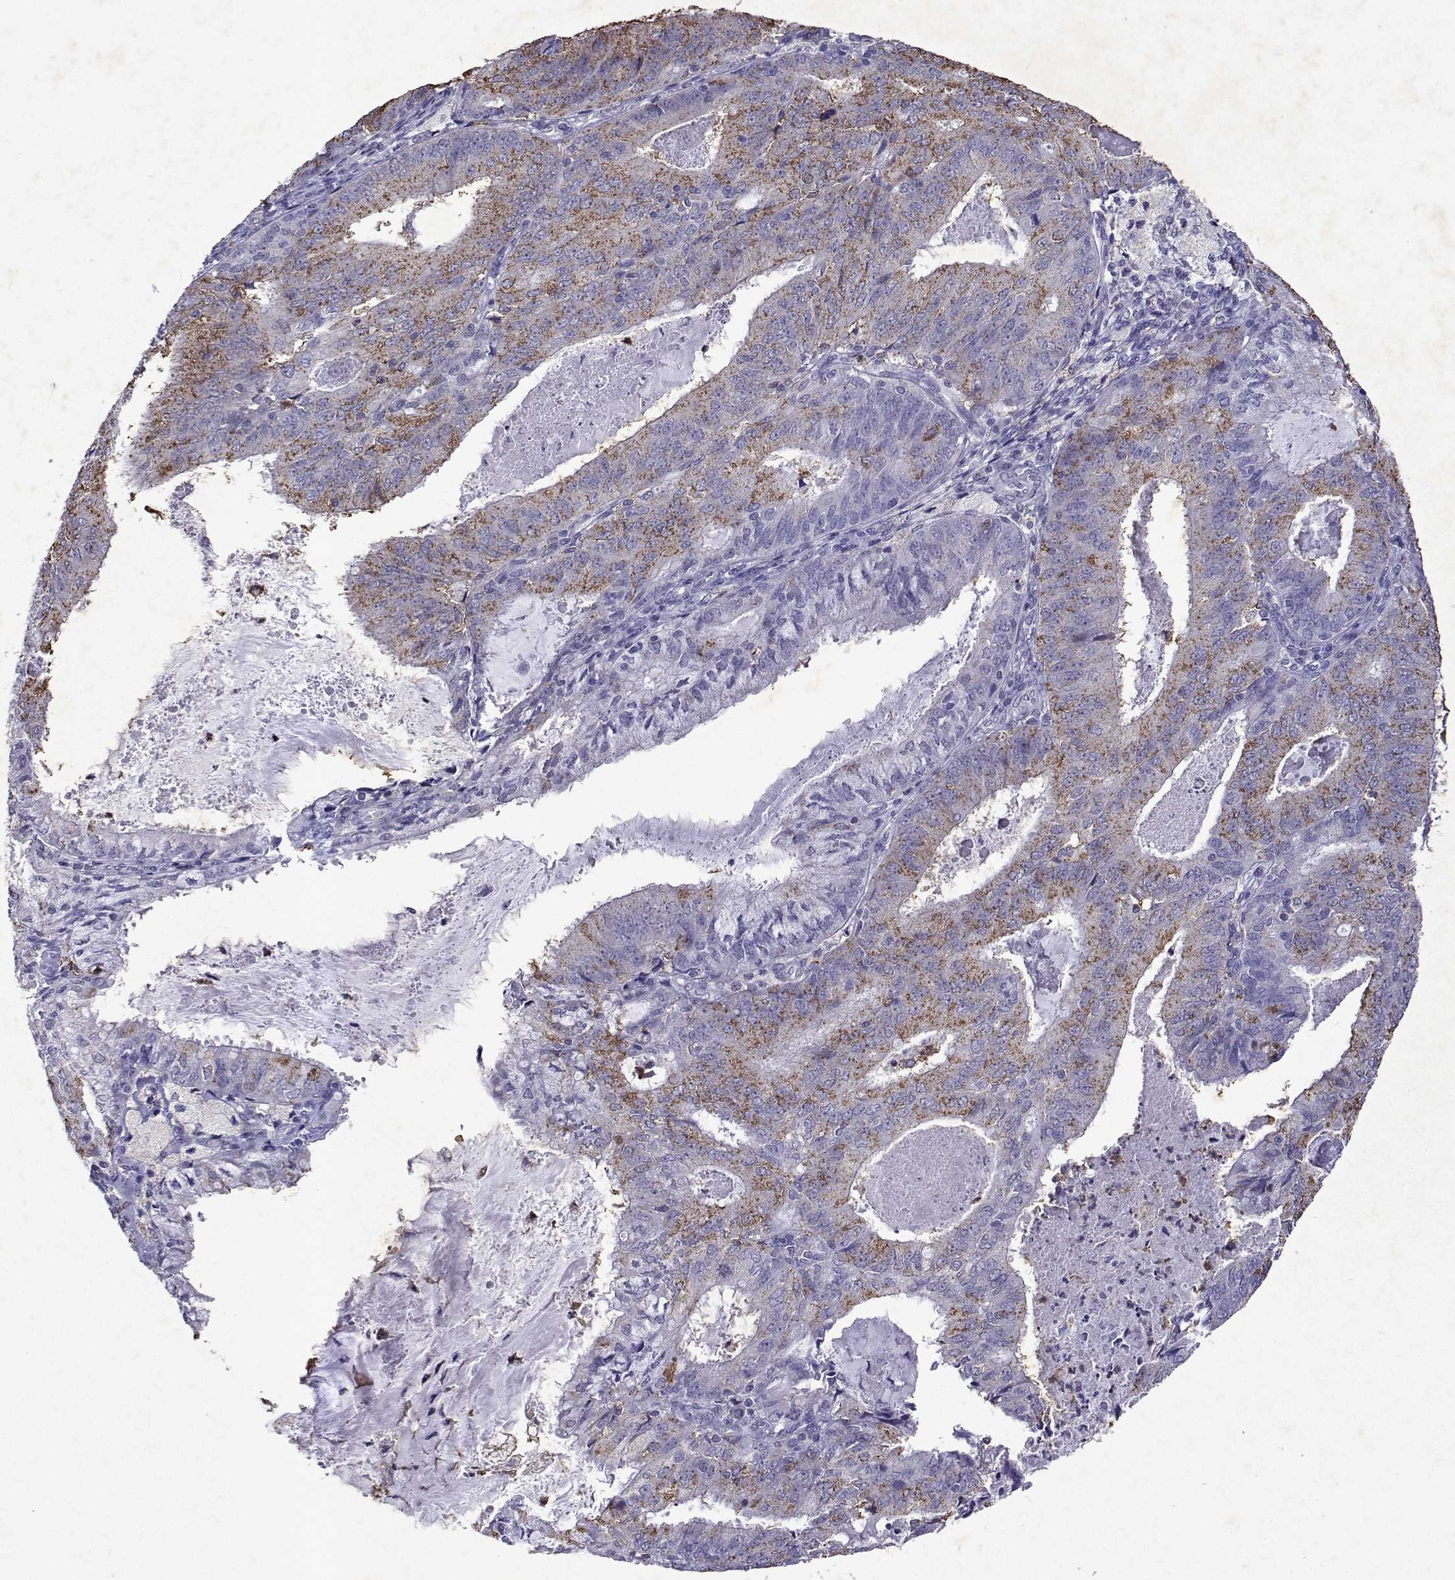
{"staining": {"intensity": "moderate", "quantity": "25%-75%", "location": "cytoplasmic/membranous"}, "tissue": "endometrial cancer", "cell_type": "Tumor cells", "image_type": "cancer", "snomed": [{"axis": "morphology", "description": "Adenocarcinoma, NOS"}, {"axis": "topography", "description": "Endometrium"}], "caption": "Tumor cells demonstrate medium levels of moderate cytoplasmic/membranous staining in about 25%-75% of cells in human adenocarcinoma (endometrial).", "gene": "DUSP28", "patient": {"sex": "female", "age": 57}}